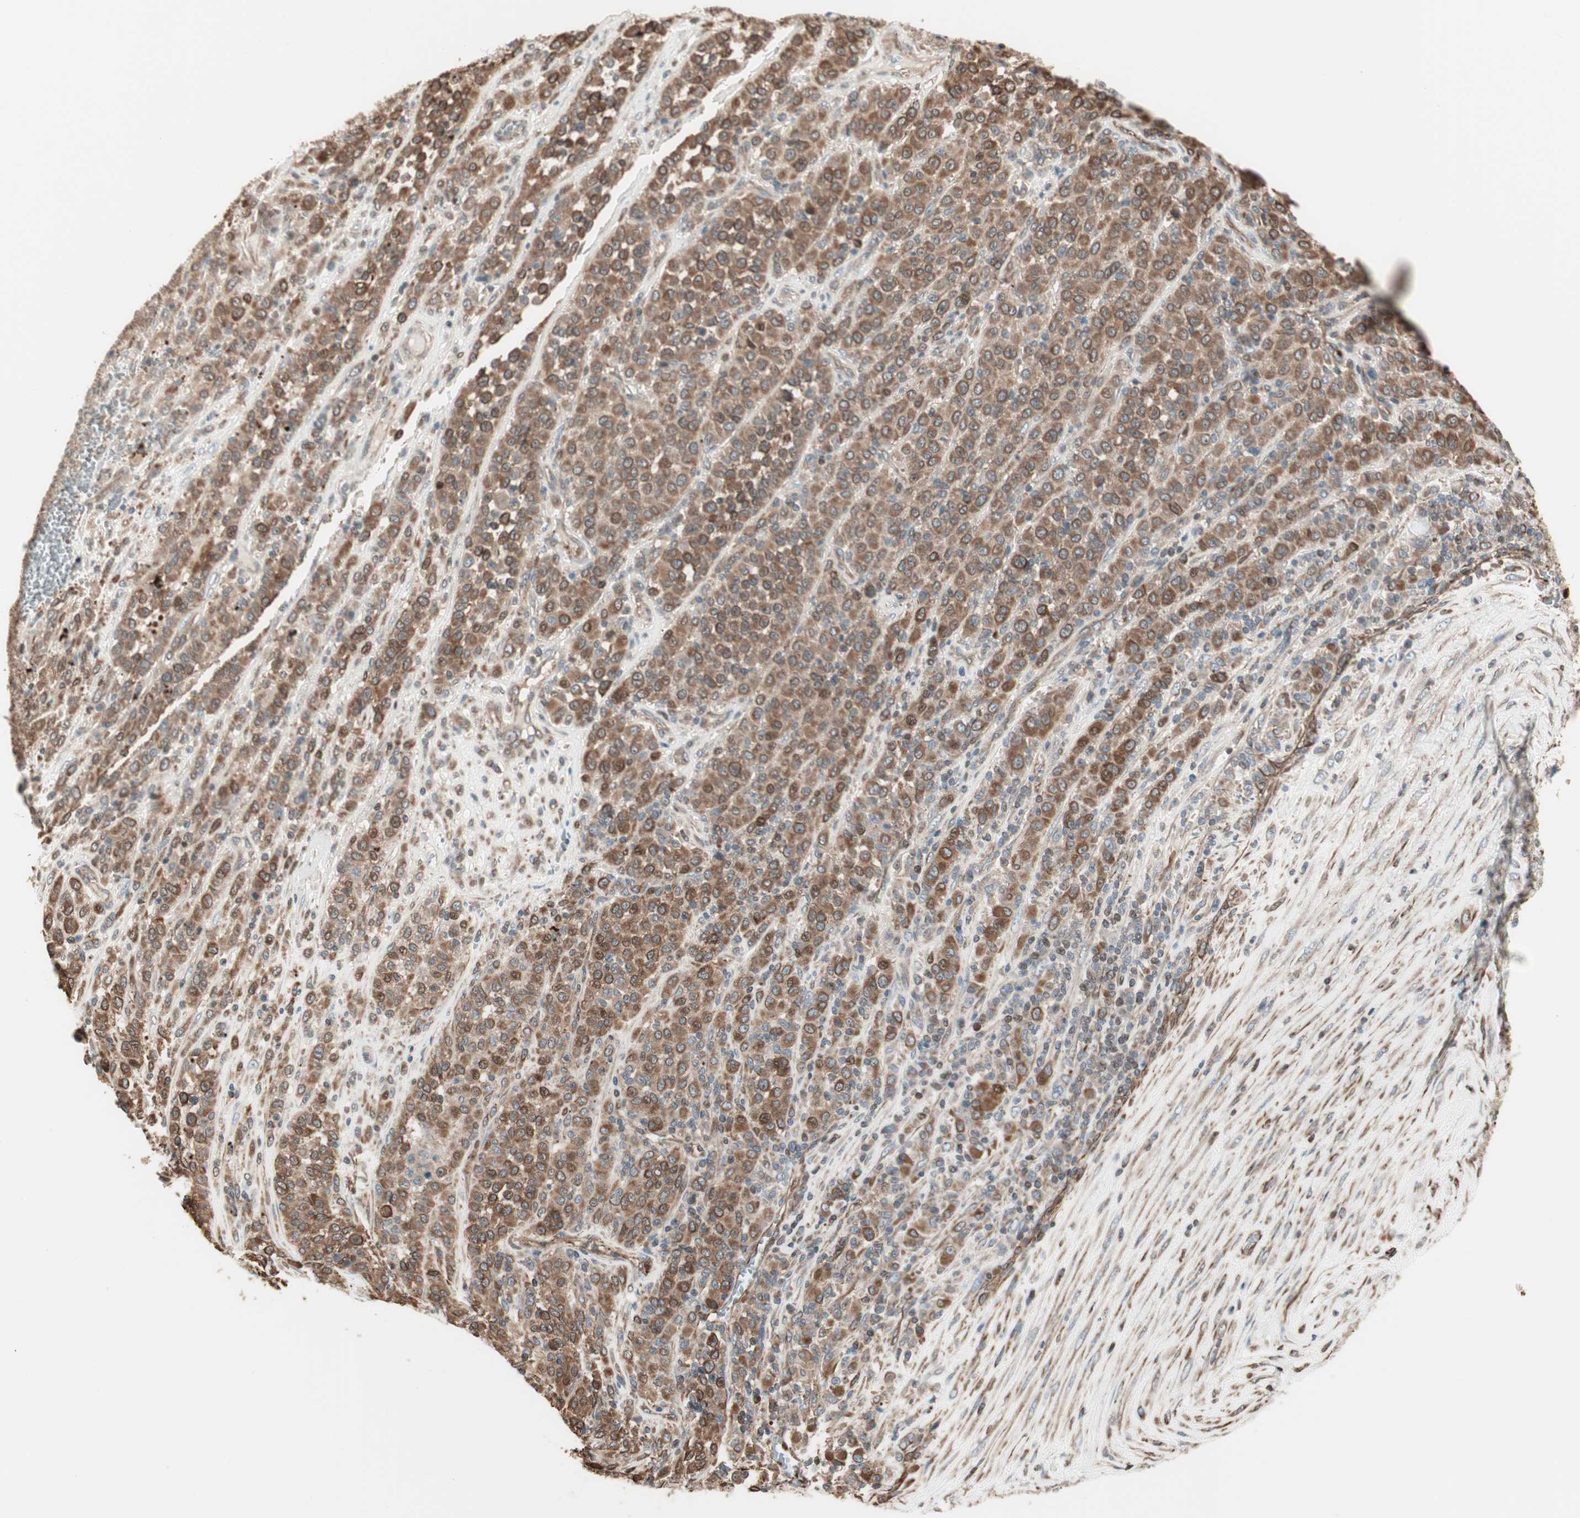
{"staining": {"intensity": "moderate", "quantity": ">75%", "location": "cytoplasmic/membranous"}, "tissue": "melanoma", "cell_type": "Tumor cells", "image_type": "cancer", "snomed": [{"axis": "morphology", "description": "Malignant melanoma, Metastatic site"}, {"axis": "topography", "description": "Pancreas"}], "caption": "Melanoma was stained to show a protein in brown. There is medium levels of moderate cytoplasmic/membranous expression in about >75% of tumor cells. The protein is shown in brown color, while the nuclei are stained blue.", "gene": "MAD2L2", "patient": {"sex": "female", "age": 30}}